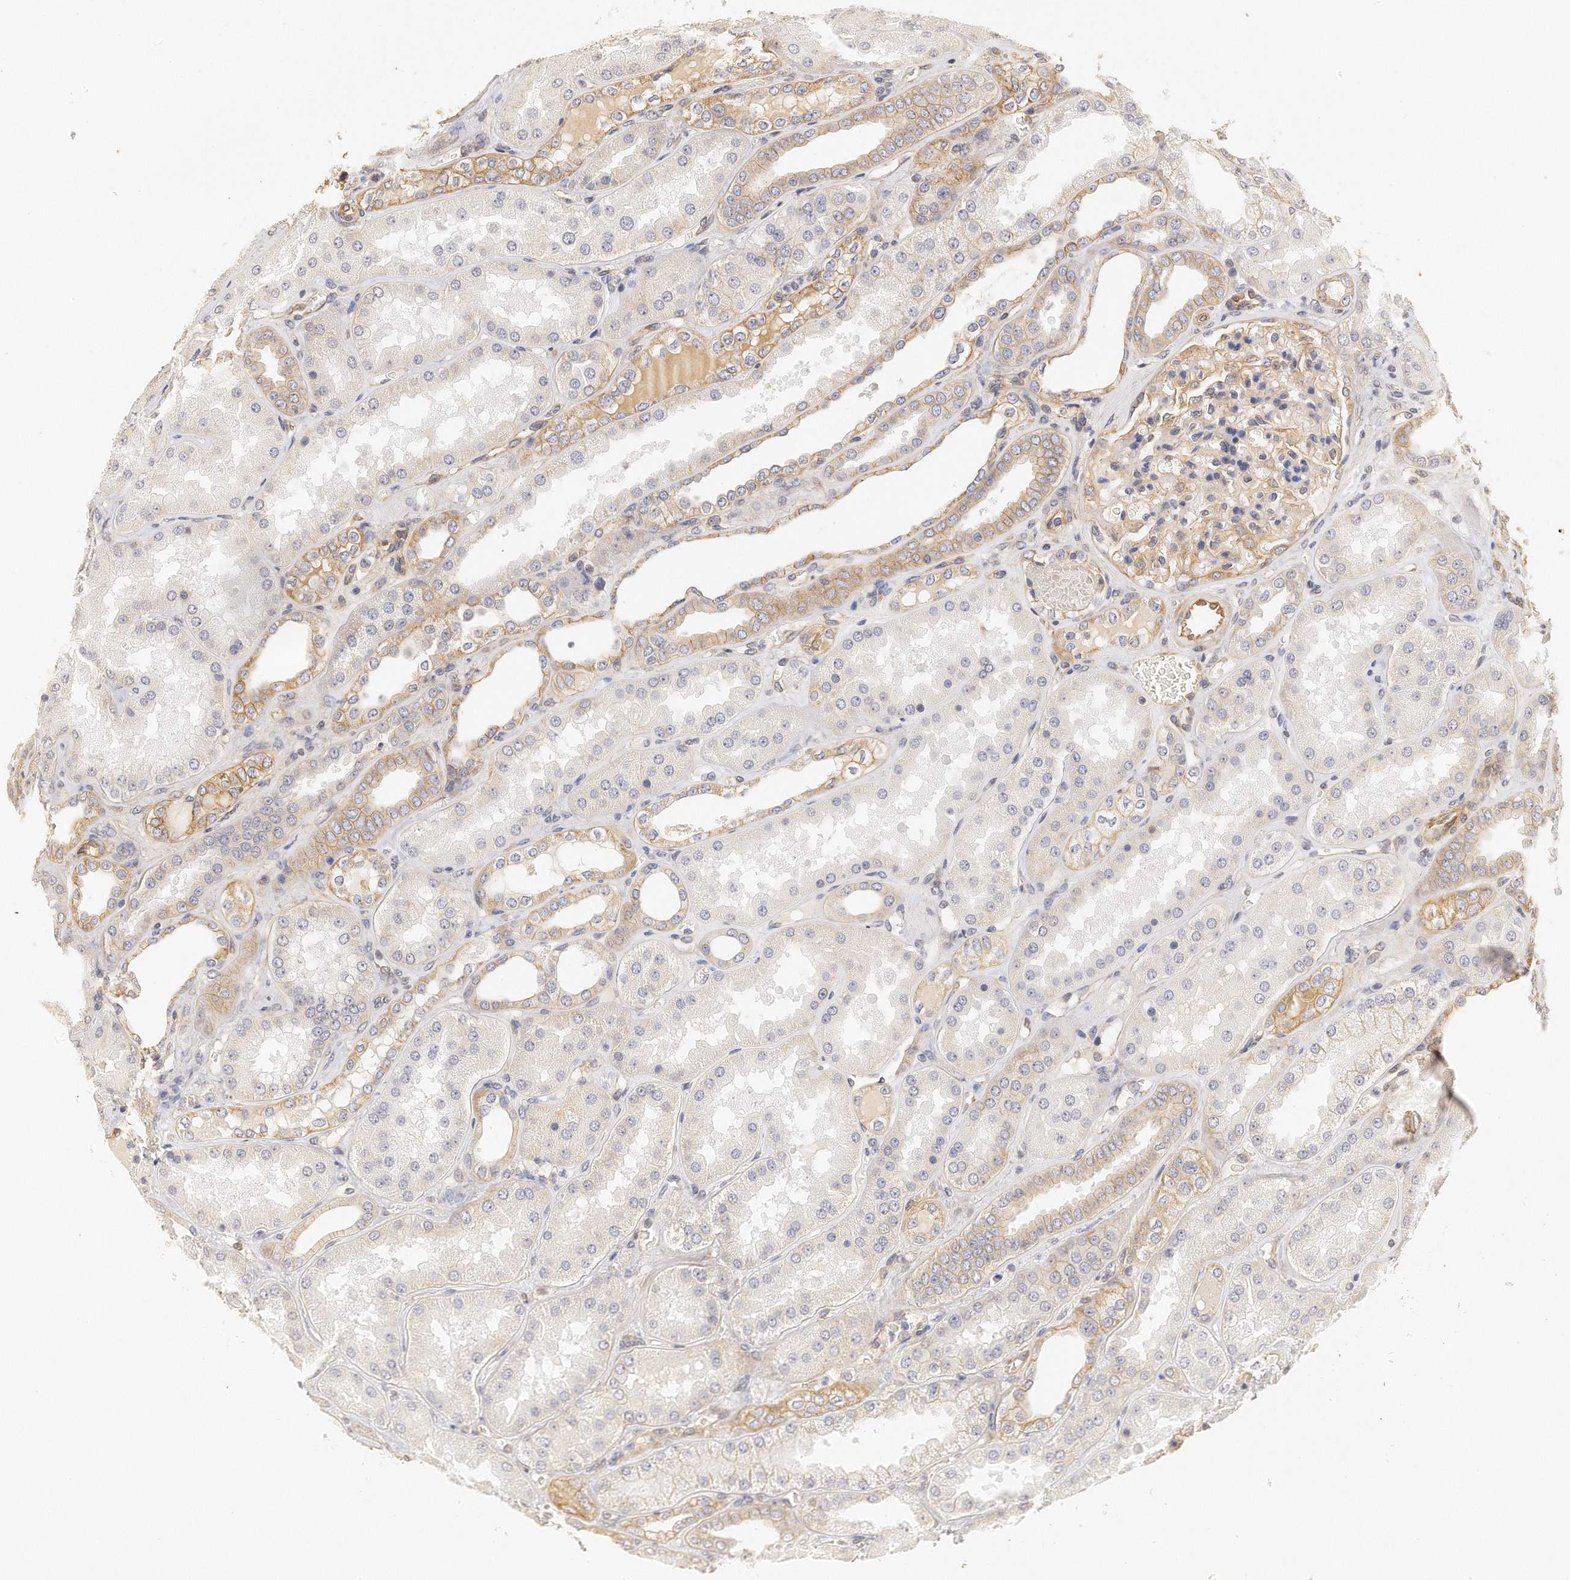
{"staining": {"intensity": "moderate", "quantity": ">75%", "location": "cytoplasmic/membranous"}, "tissue": "kidney", "cell_type": "Cells in glomeruli", "image_type": "normal", "snomed": [{"axis": "morphology", "description": "Normal tissue, NOS"}, {"axis": "topography", "description": "Kidney"}], "caption": "Immunohistochemistry photomicrograph of normal kidney: human kidney stained using immunohistochemistry (IHC) displays medium levels of moderate protein expression localized specifically in the cytoplasmic/membranous of cells in glomeruli, appearing as a cytoplasmic/membranous brown color.", "gene": "CHST7", "patient": {"sex": "female", "age": 56}}